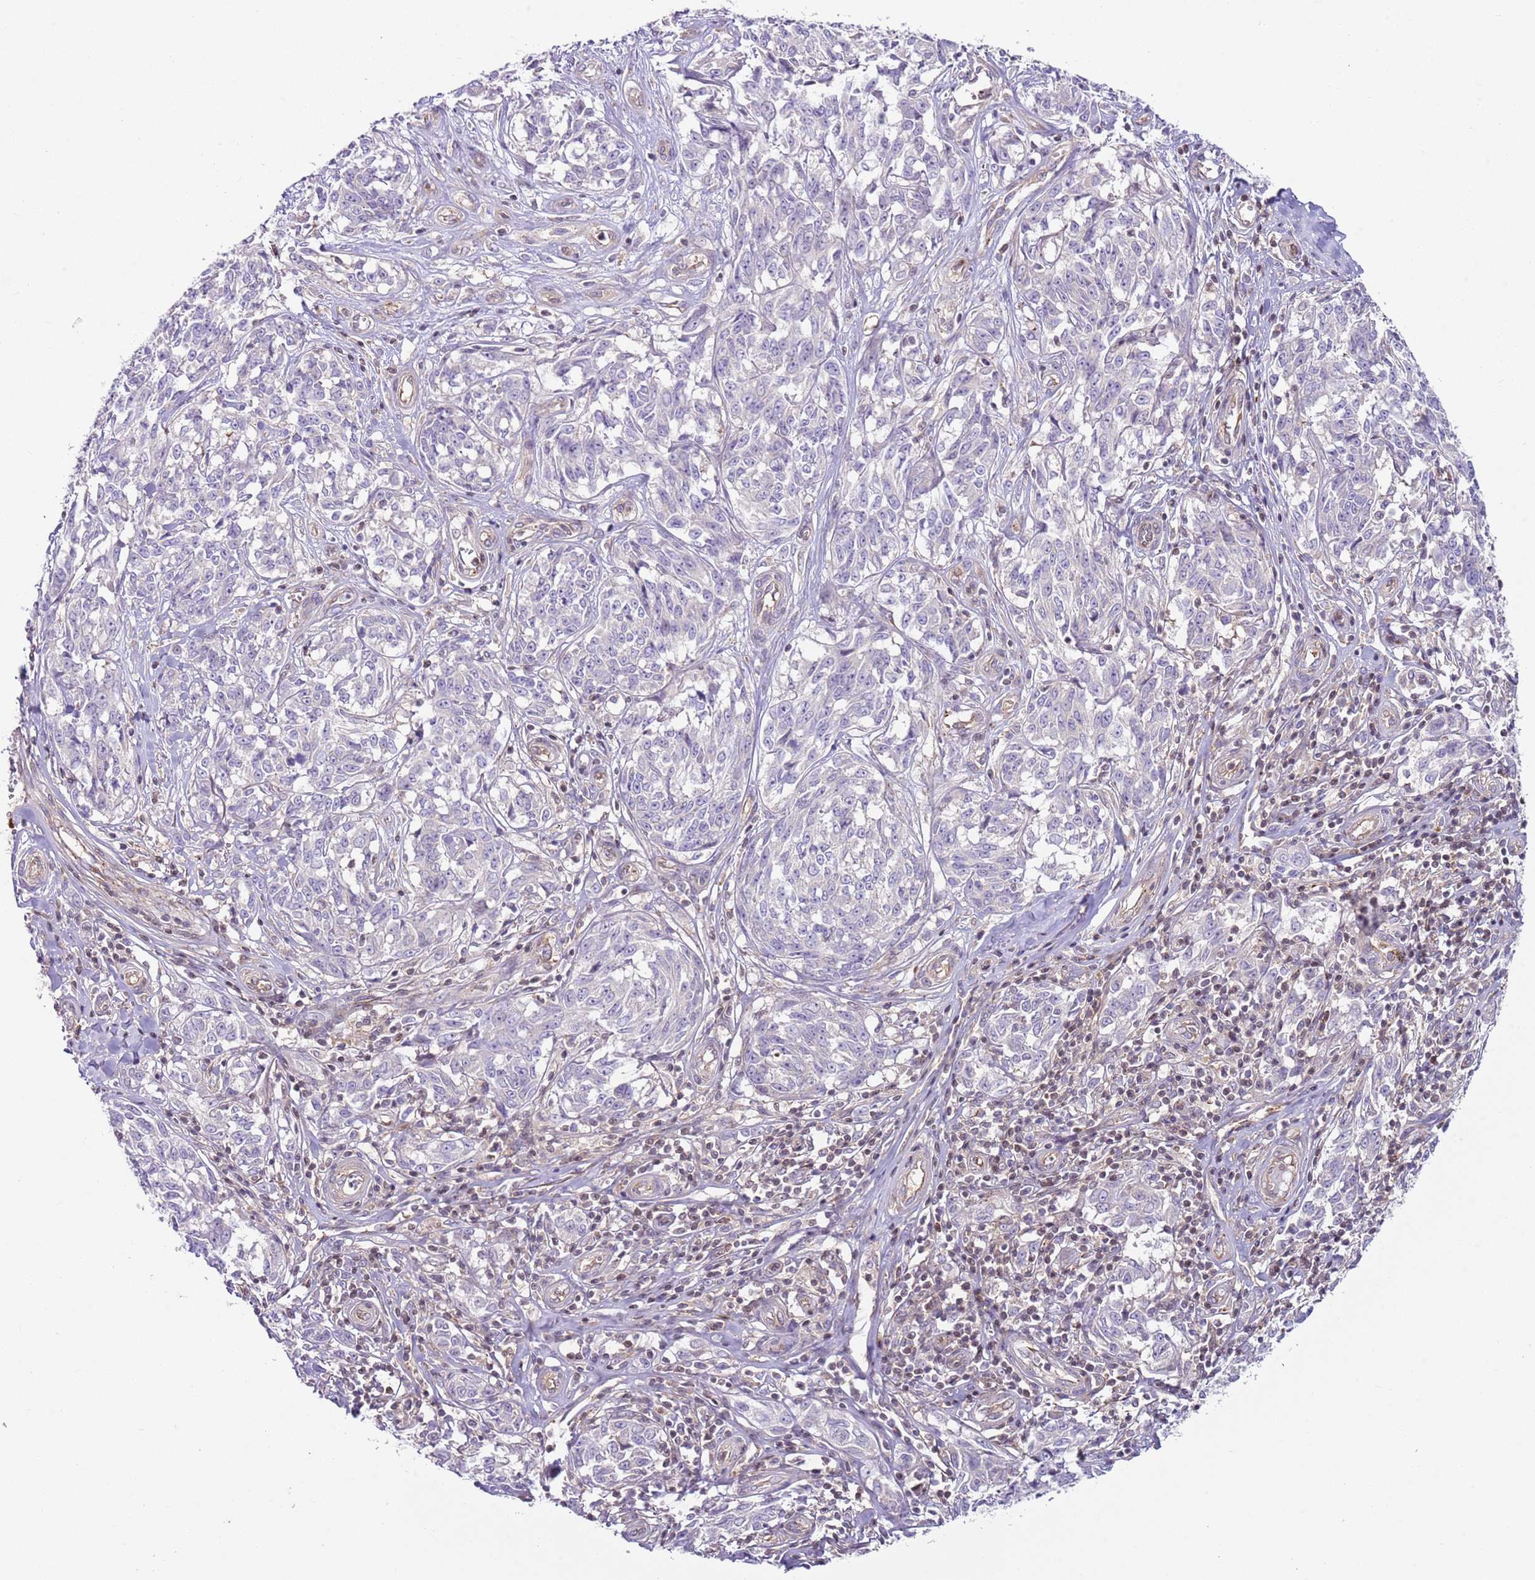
{"staining": {"intensity": "negative", "quantity": "none", "location": "none"}, "tissue": "melanoma", "cell_type": "Tumor cells", "image_type": "cancer", "snomed": [{"axis": "morphology", "description": "Normal tissue, NOS"}, {"axis": "morphology", "description": "Malignant melanoma, NOS"}, {"axis": "topography", "description": "Skin"}], "caption": "DAB immunohistochemical staining of melanoma exhibits no significant positivity in tumor cells. (DAB immunohistochemistry visualized using brightfield microscopy, high magnification).", "gene": "GNAI3", "patient": {"sex": "female", "age": 64}}